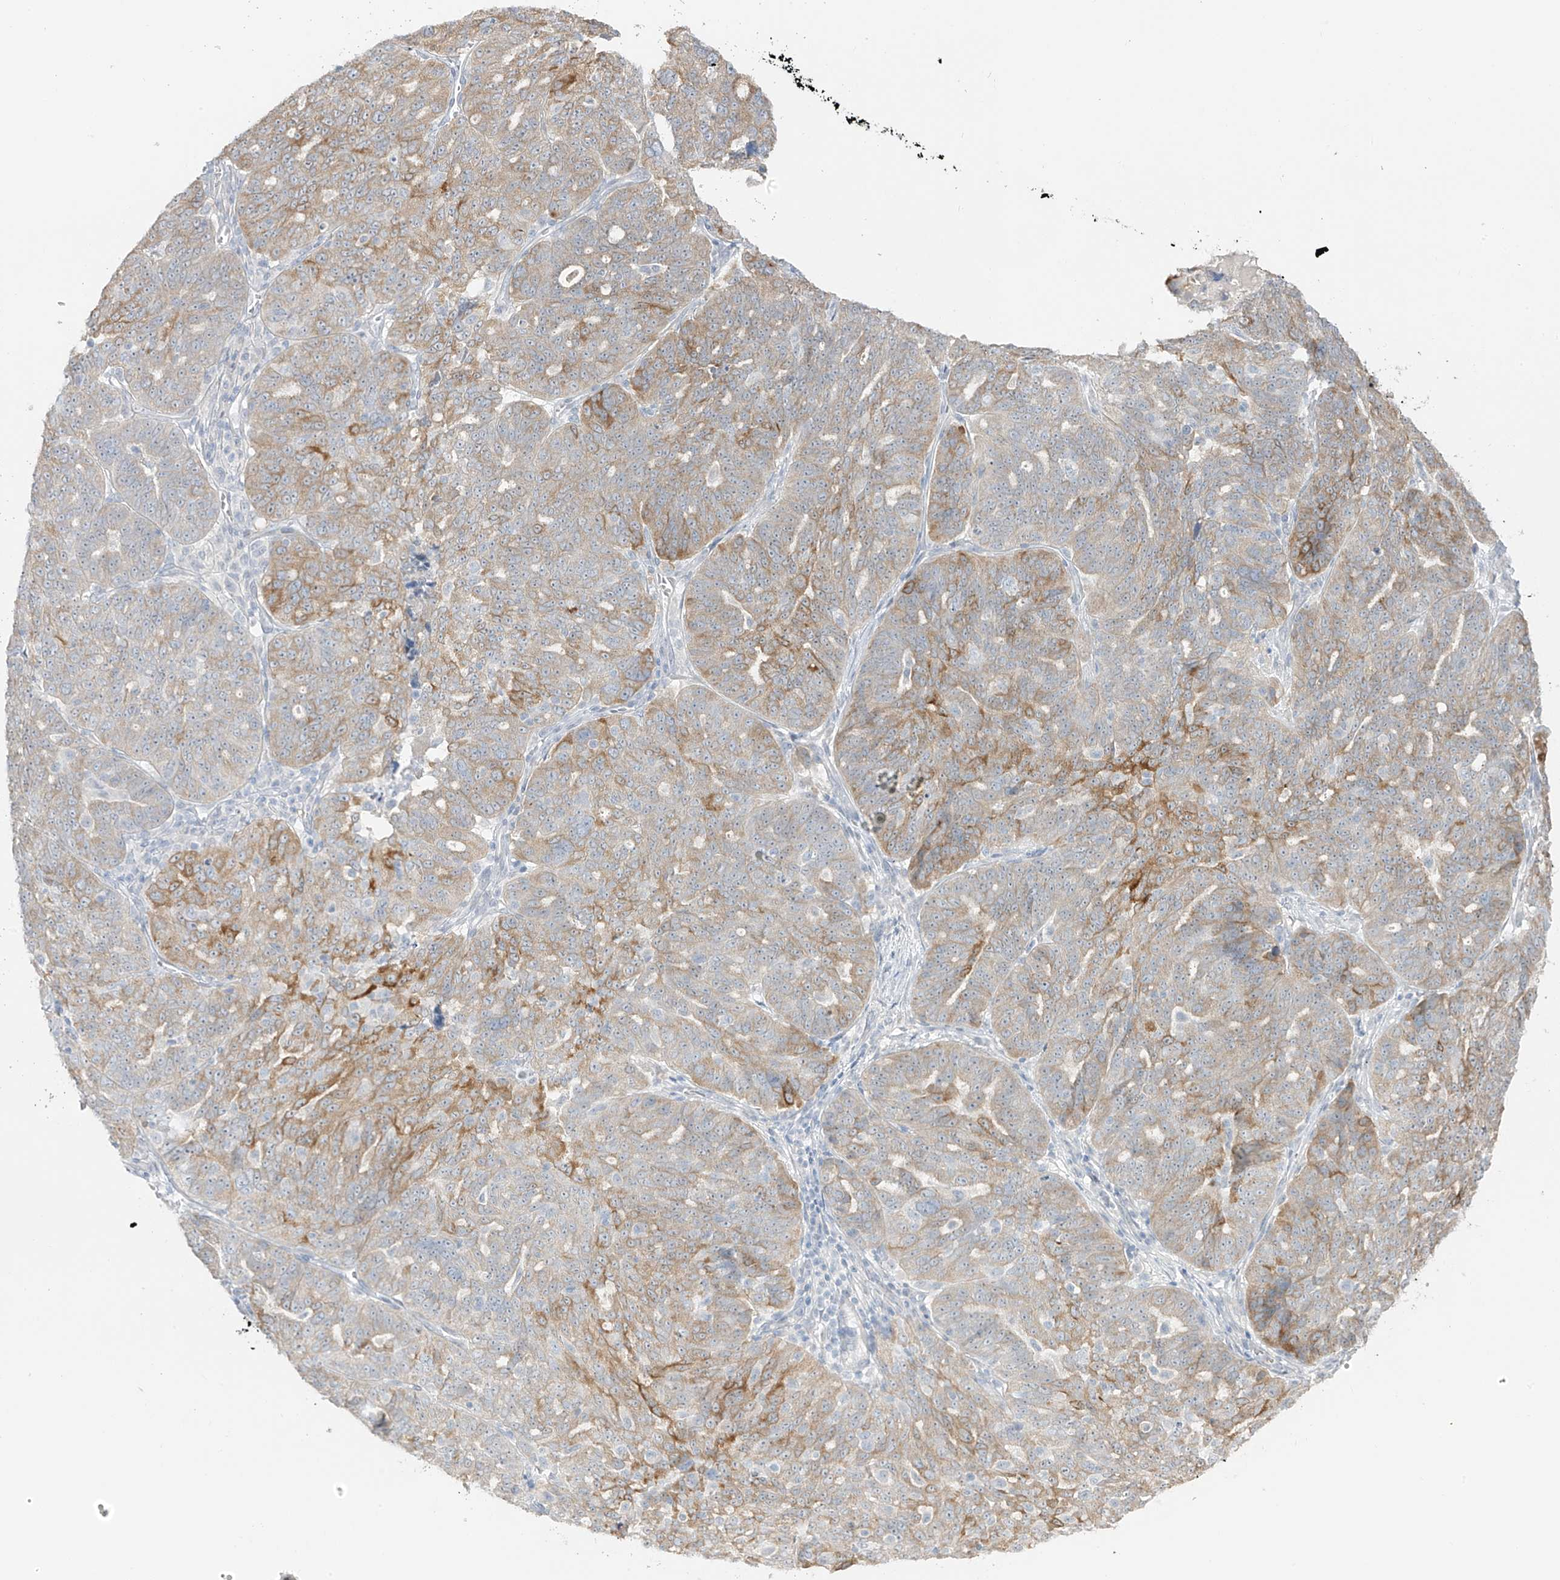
{"staining": {"intensity": "moderate", "quantity": "25%-75%", "location": "cytoplasmic/membranous"}, "tissue": "ovarian cancer", "cell_type": "Tumor cells", "image_type": "cancer", "snomed": [{"axis": "morphology", "description": "Cystadenocarcinoma, serous, NOS"}, {"axis": "topography", "description": "Ovary"}], "caption": "Tumor cells demonstrate moderate cytoplasmic/membranous positivity in approximately 25%-75% of cells in ovarian serous cystadenocarcinoma. The protein is shown in brown color, while the nuclei are stained blue.", "gene": "DCDC2", "patient": {"sex": "female", "age": 59}}